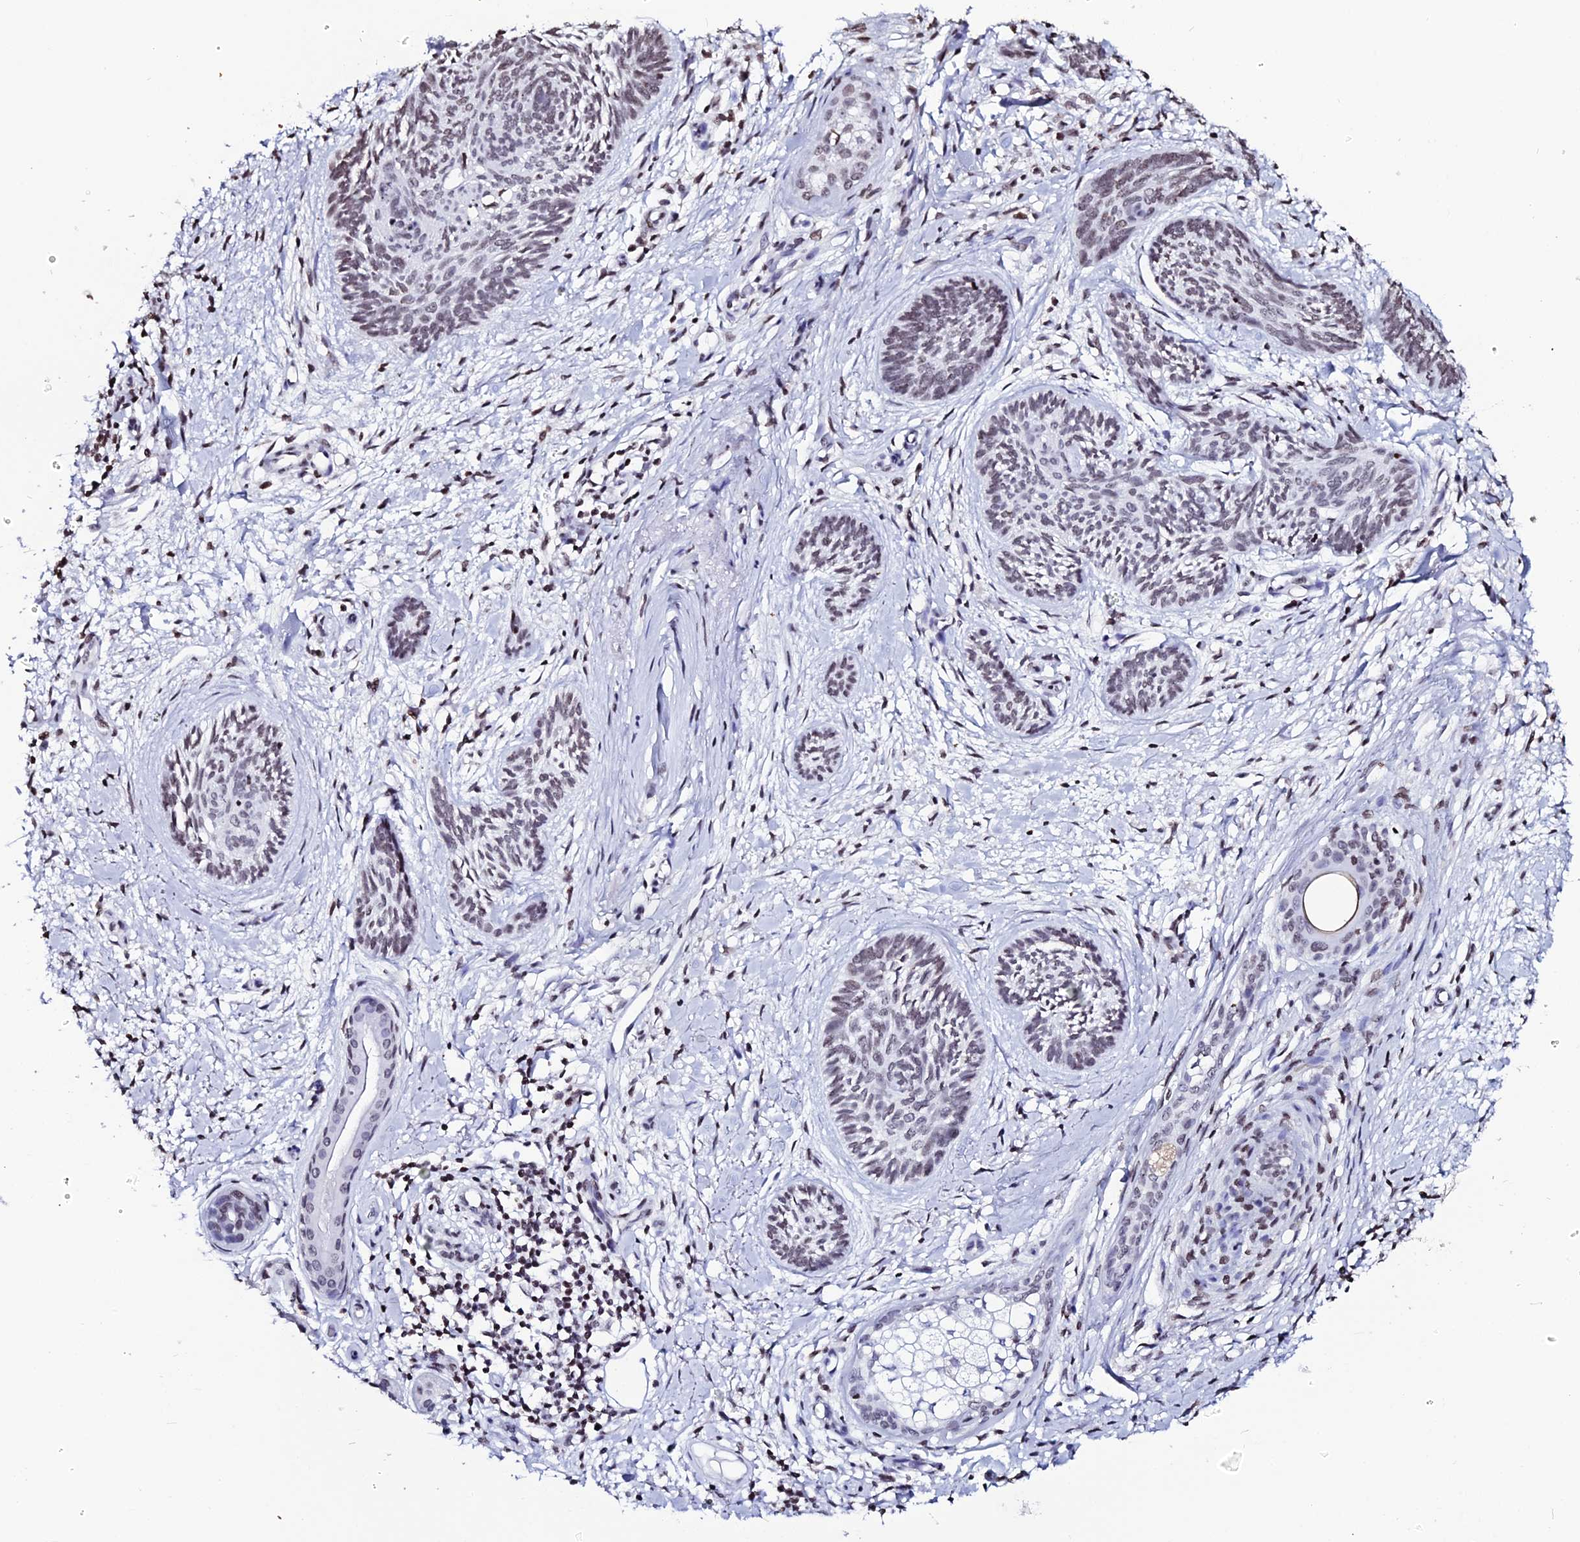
{"staining": {"intensity": "weak", "quantity": ">75%", "location": "nuclear"}, "tissue": "skin cancer", "cell_type": "Tumor cells", "image_type": "cancer", "snomed": [{"axis": "morphology", "description": "Basal cell carcinoma"}, {"axis": "topography", "description": "Skin"}], "caption": "DAB immunohistochemical staining of human basal cell carcinoma (skin) displays weak nuclear protein staining in about >75% of tumor cells. Using DAB (brown) and hematoxylin (blue) stains, captured at high magnification using brightfield microscopy.", "gene": "MACROH2A2", "patient": {"sex": "female", "age": 81}}